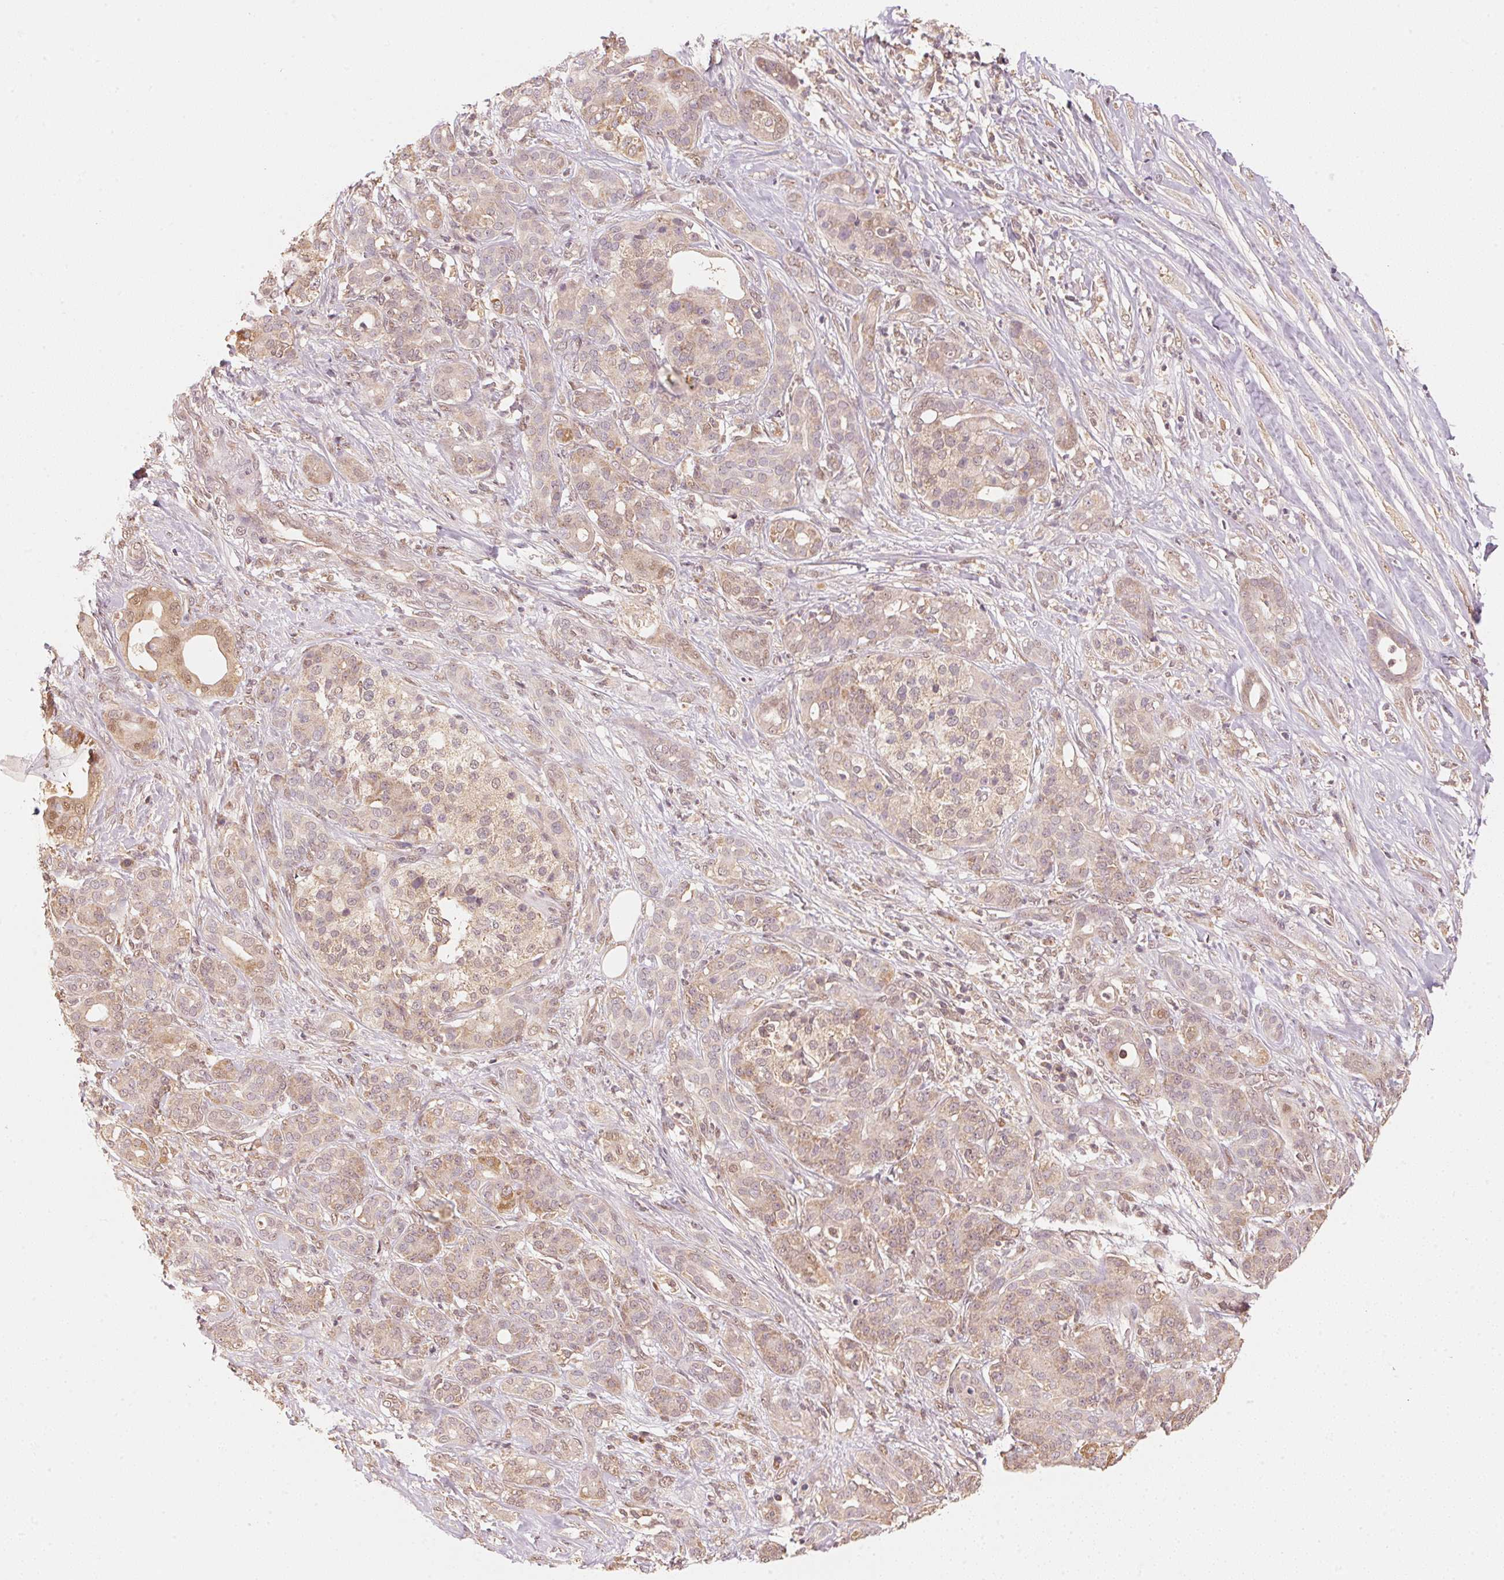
{"staining": {"intensity": "weak", "quantity": "25%-75%", "location": "cytoplasmic/membranous"}, "tissue": "pancreatic cancer", "cell_type": "Tumor cells", "image_type": "cancer", "snomed": [{"axis": "morphology", "description": "Normal tissue, NOS"}, {"axis": "morphology", "description": "Inflammation, NOS"}, {"axis": "morphology", "description": "Adenocarcinoma, NOS"}, {"axis": "topography", "description": "Pancreas"}], "caption": "Protein expression analysis of human adenocarcinoma (pancreatic) reveals weak cytoplasmic/membranous positivity in approximately 25%-75% of tumor cells. (DAB (3,3'-diaminobenzidine) IHC, brown staining for protein, blue staining for nuclei).", "gene": "C2orf73", "patient": {"sex": "male", "age": 57}}